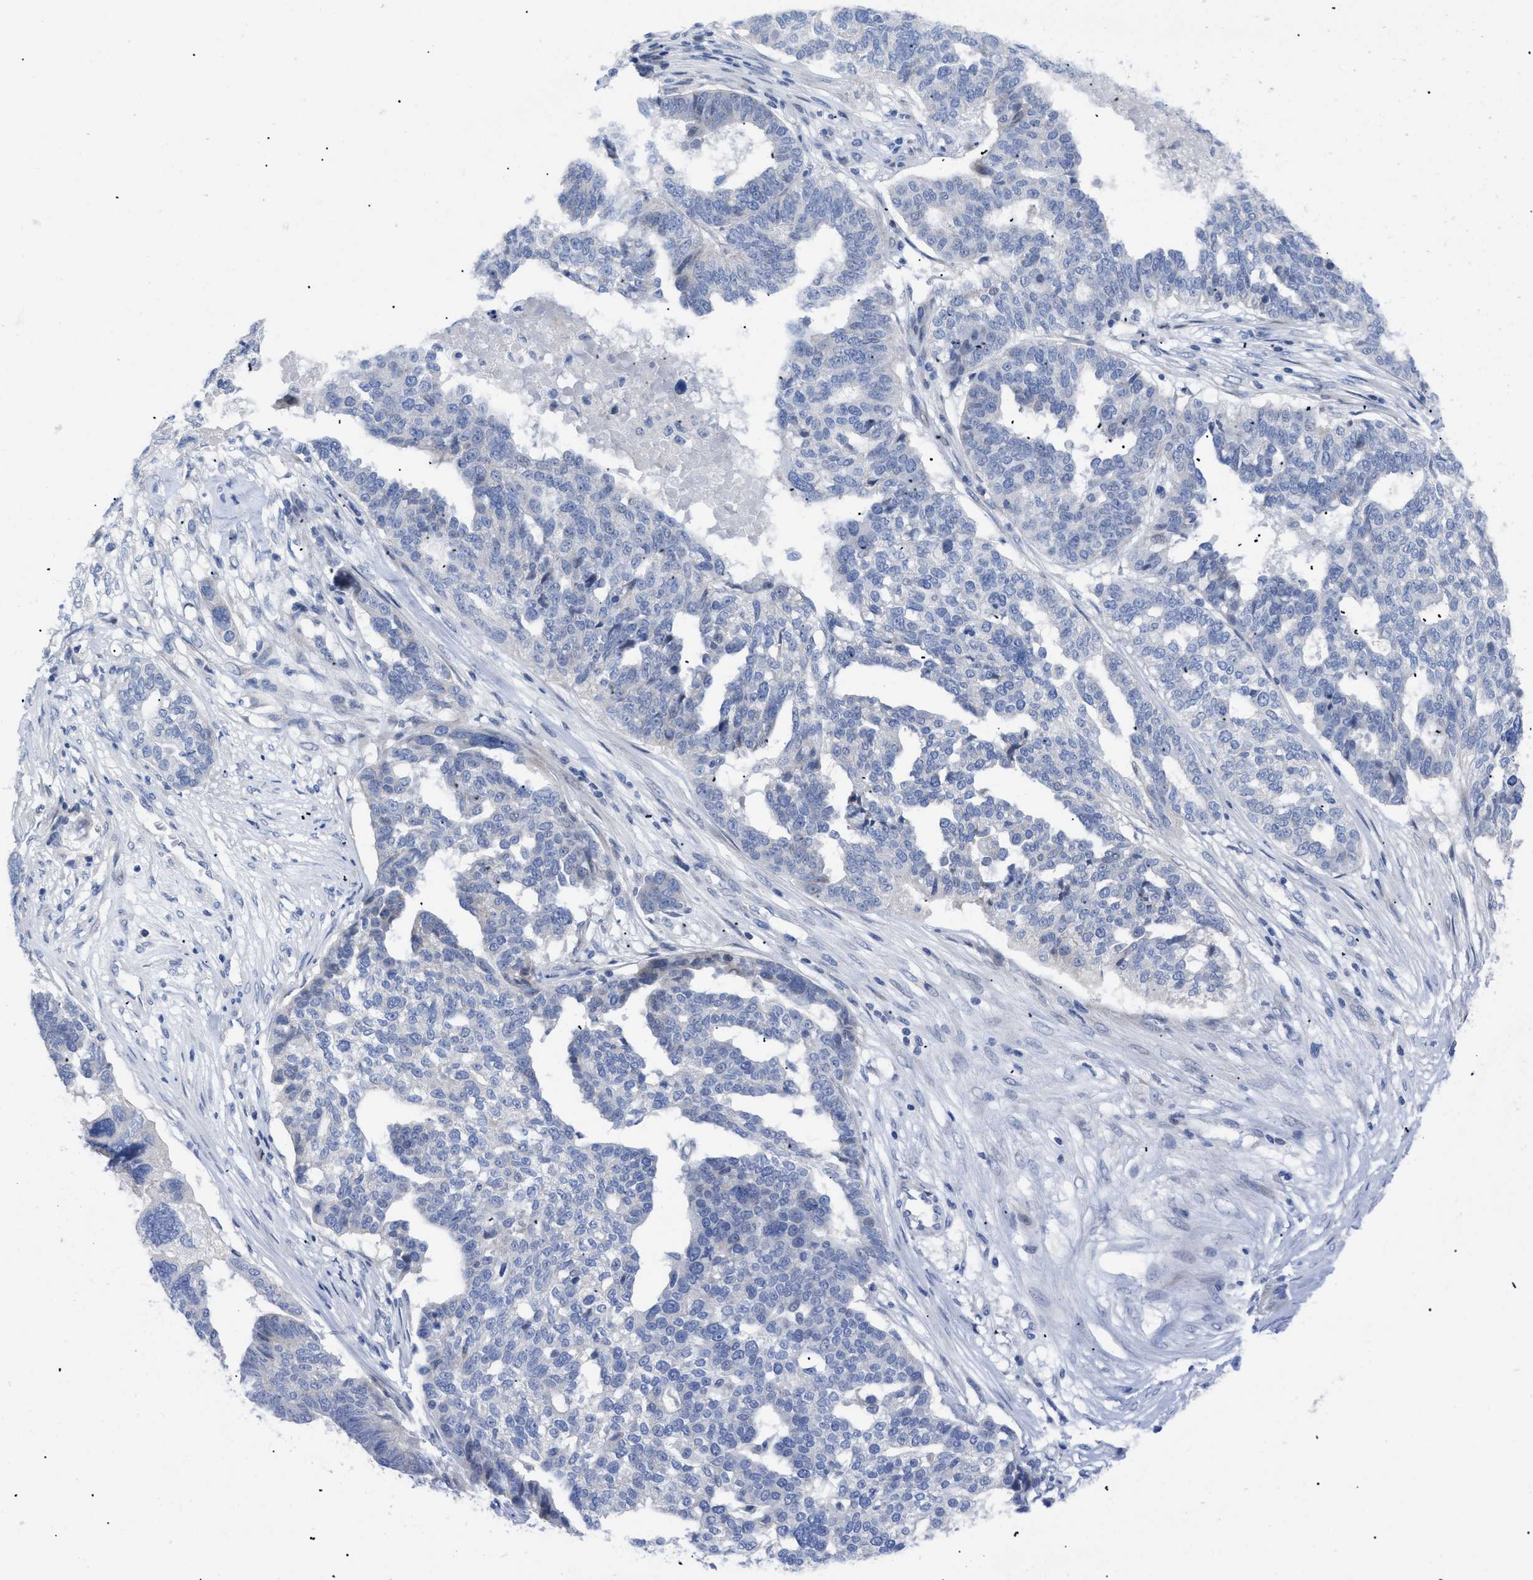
{"staining": {"intensity": "negative", "quantity": "none", "location": "none"}, "tissue": "ovarian cancer", "cell_type": "Tumor cells", "image_type": "cancer", "snomed": [{"axis": "morphology", "description": "Cystadenocarcinoma, serous, NOS"}, {"axis": "topography", "description": "Ovary"}], "caption": "DAB immunohistochemical staining of human ovarian serous cystadenocarcinoma shows no significant positivity in tumor cells.", "gene": "CAV3", "patient": {"sex": "female", "age": 59}}